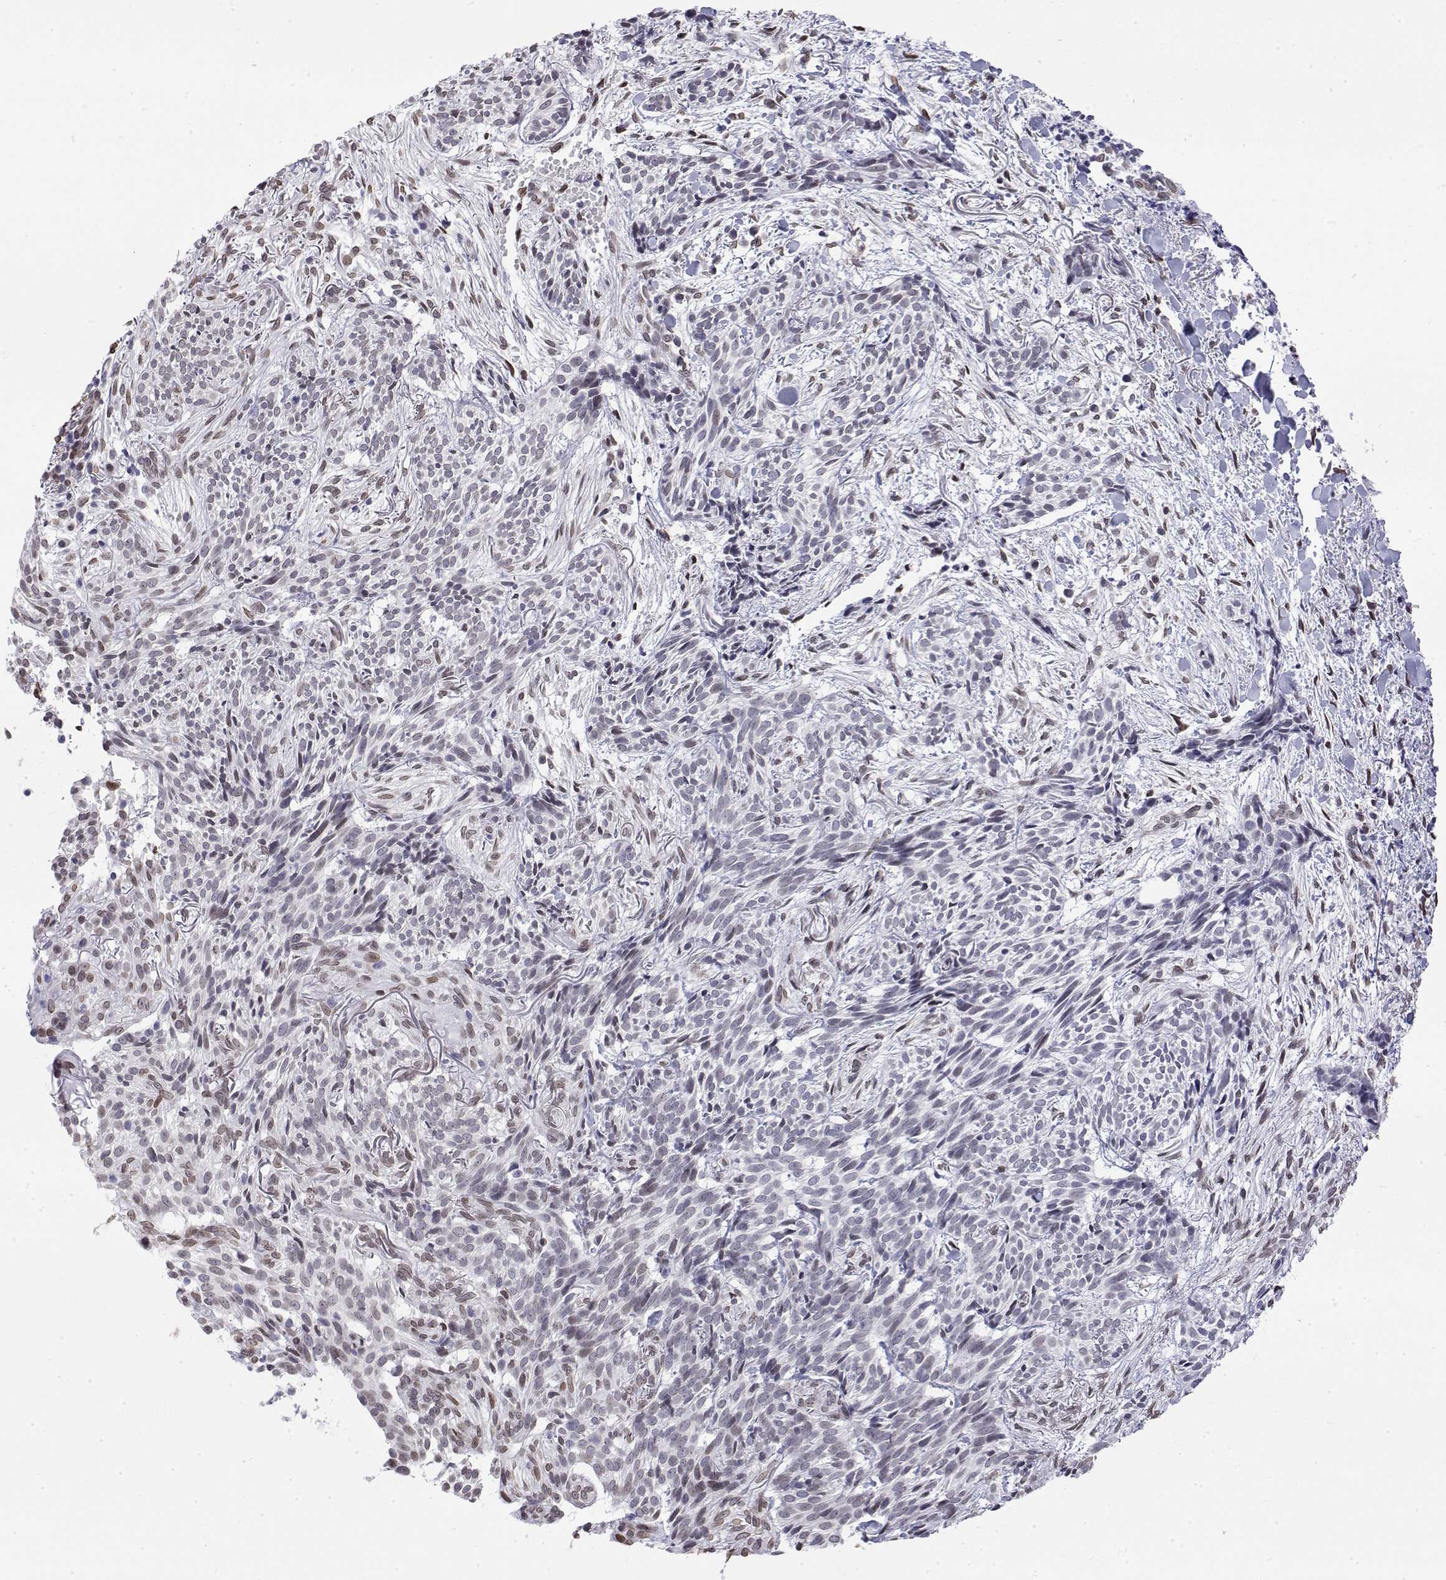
{"staining": {"intensity": "weak", "quantity": "<25%", "location": "nuclear"}, "tissue": "skin cancer", "cell_type": "Tumor cells", "image_type": "cancer", "snomed": [{"axis": "morphology", "description": "Basal cell carcinoma"}, {"axis": "topography", "description": "Skin"}], "caption": "IHC image of skin cancer stained for a protein (brown), which shows no positivity in tumor cells.", "gene": "ZNF532", "patient": {"sex": "male", "age": 71}}